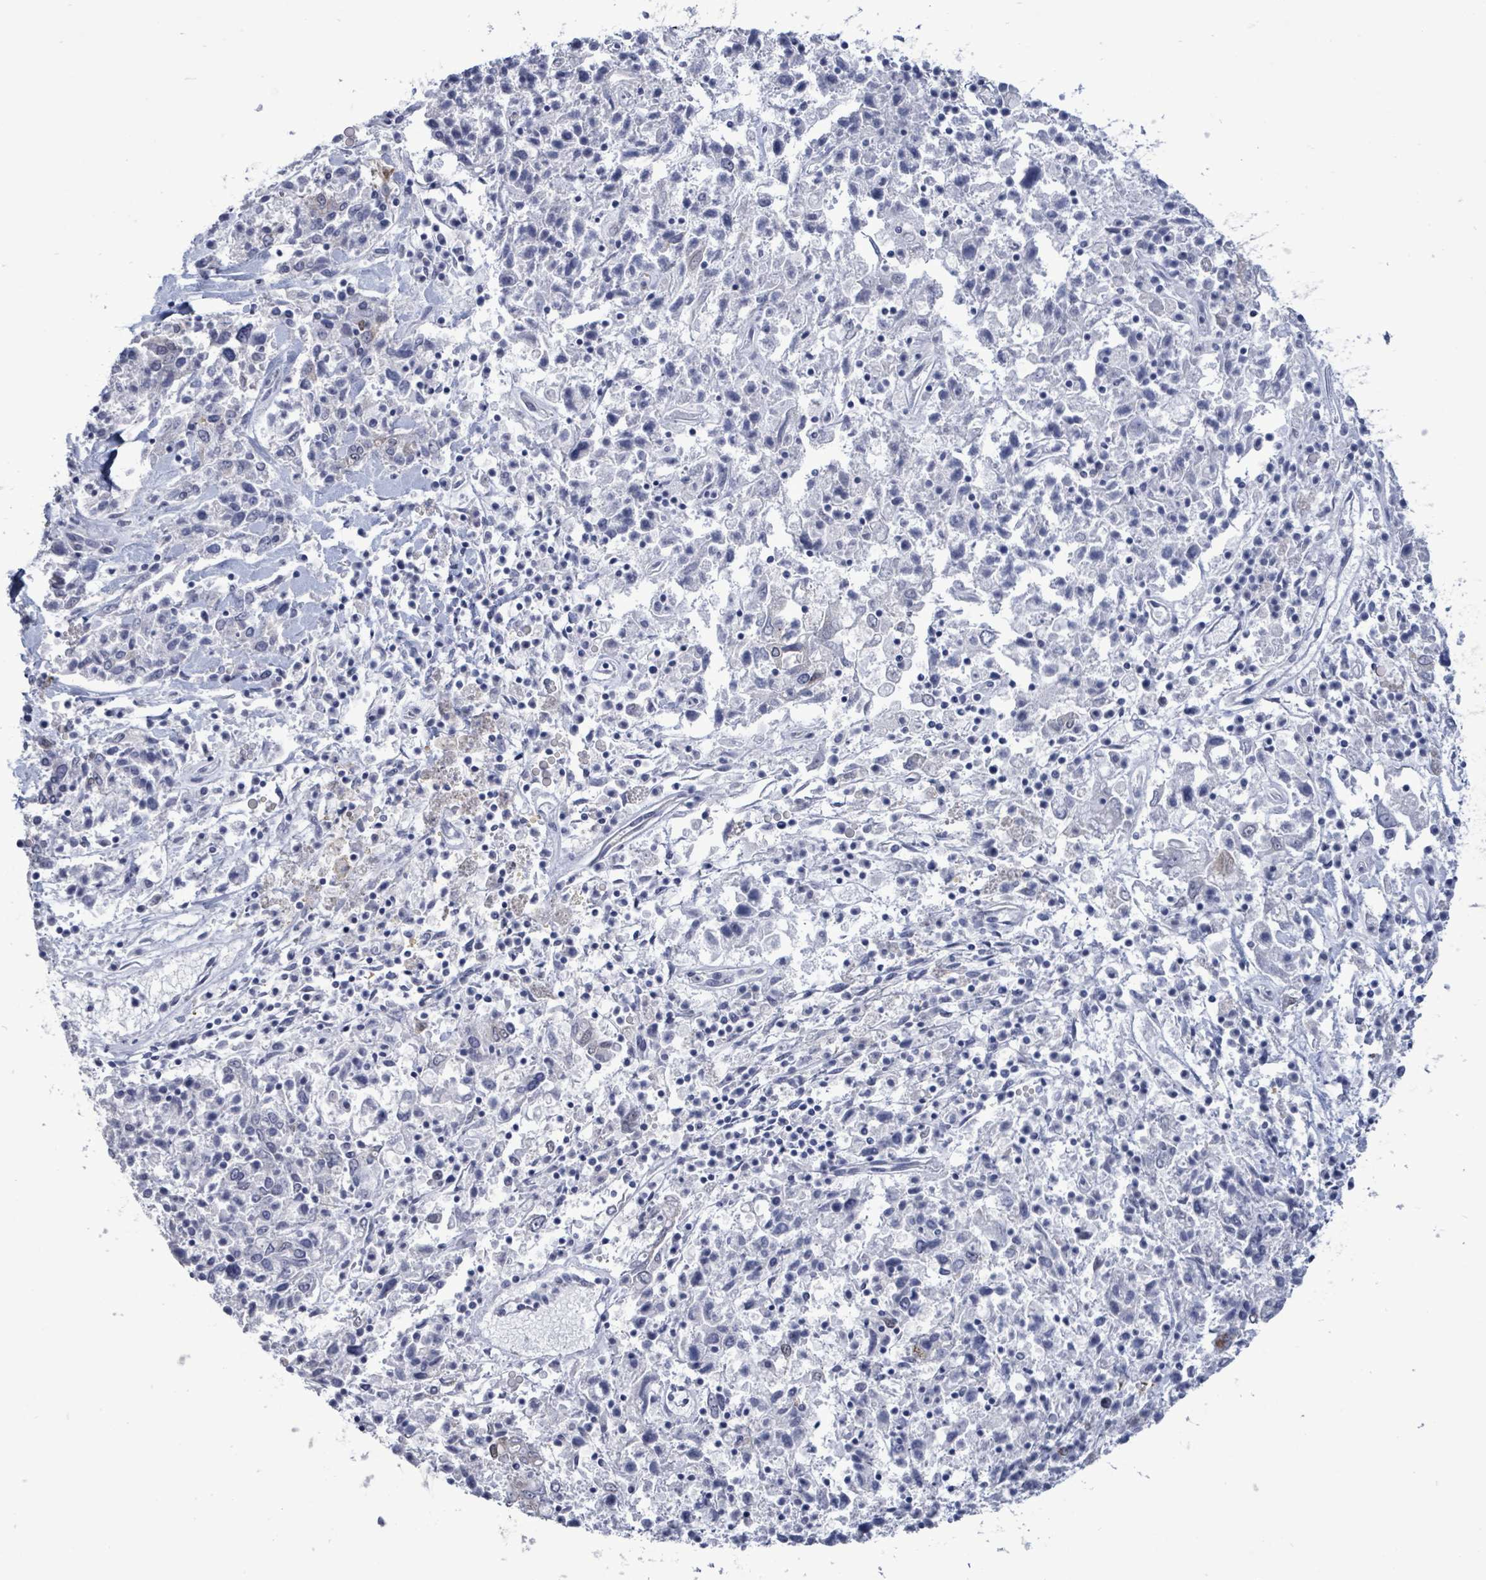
{"staining": {"intensity": "negative", "quantity": "none", "location": "none"}, "tissue": "ovarian cancer", "cell_type": "Tumor cells", "image_type": "cancer", "snomed": [{"axis": "morphology", "description": "Carcinoma, endometroid"}, {"axis": "topography", "description": "Ovary"}], "caption": "Tumor cells are negative for protein expression in human ovarian cancer (endometroid carcinoma).", "gene": "CT45A5", "patient": {"sex": "female", "age": 62}}